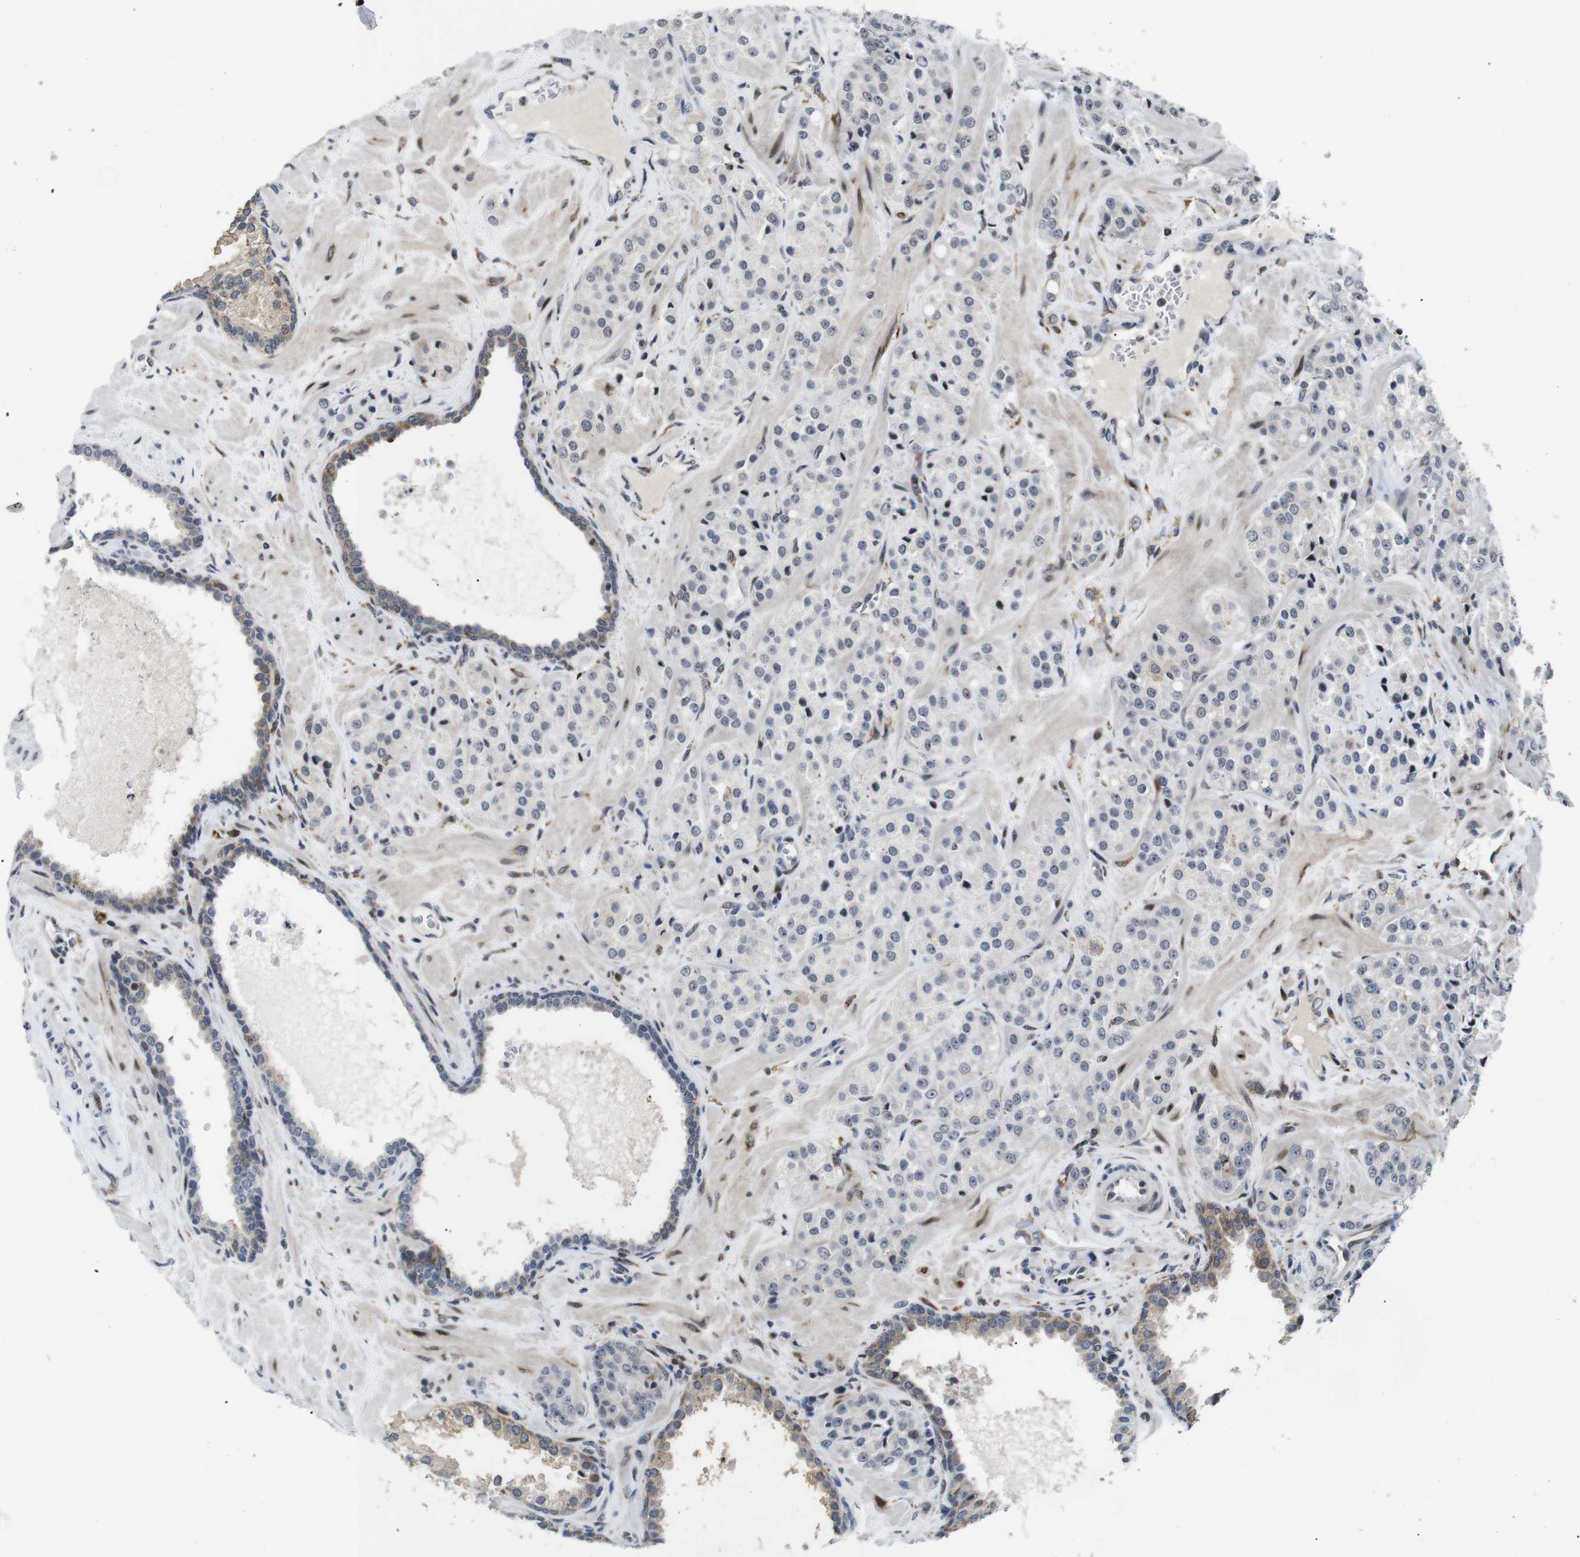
{"staining": {"intensity": "negative", "quantity": "none", "location": "none"}, "tissue": "prostate cancer", "cell_type": "Tumor cells", "image_type": "cancer", "snomed": [{"axis": "morphology", "description": "Adenocarcinoma, High grade"}, {"axis": "topography", "description": "Prostate"}], "caption": "High power microscopy photomicrograph of an IHC image of prostate cancer, revealing no significant staining in tumor cells.", "gene": "EIF4G1", "patient": {"sex": "male", "age": 64}}